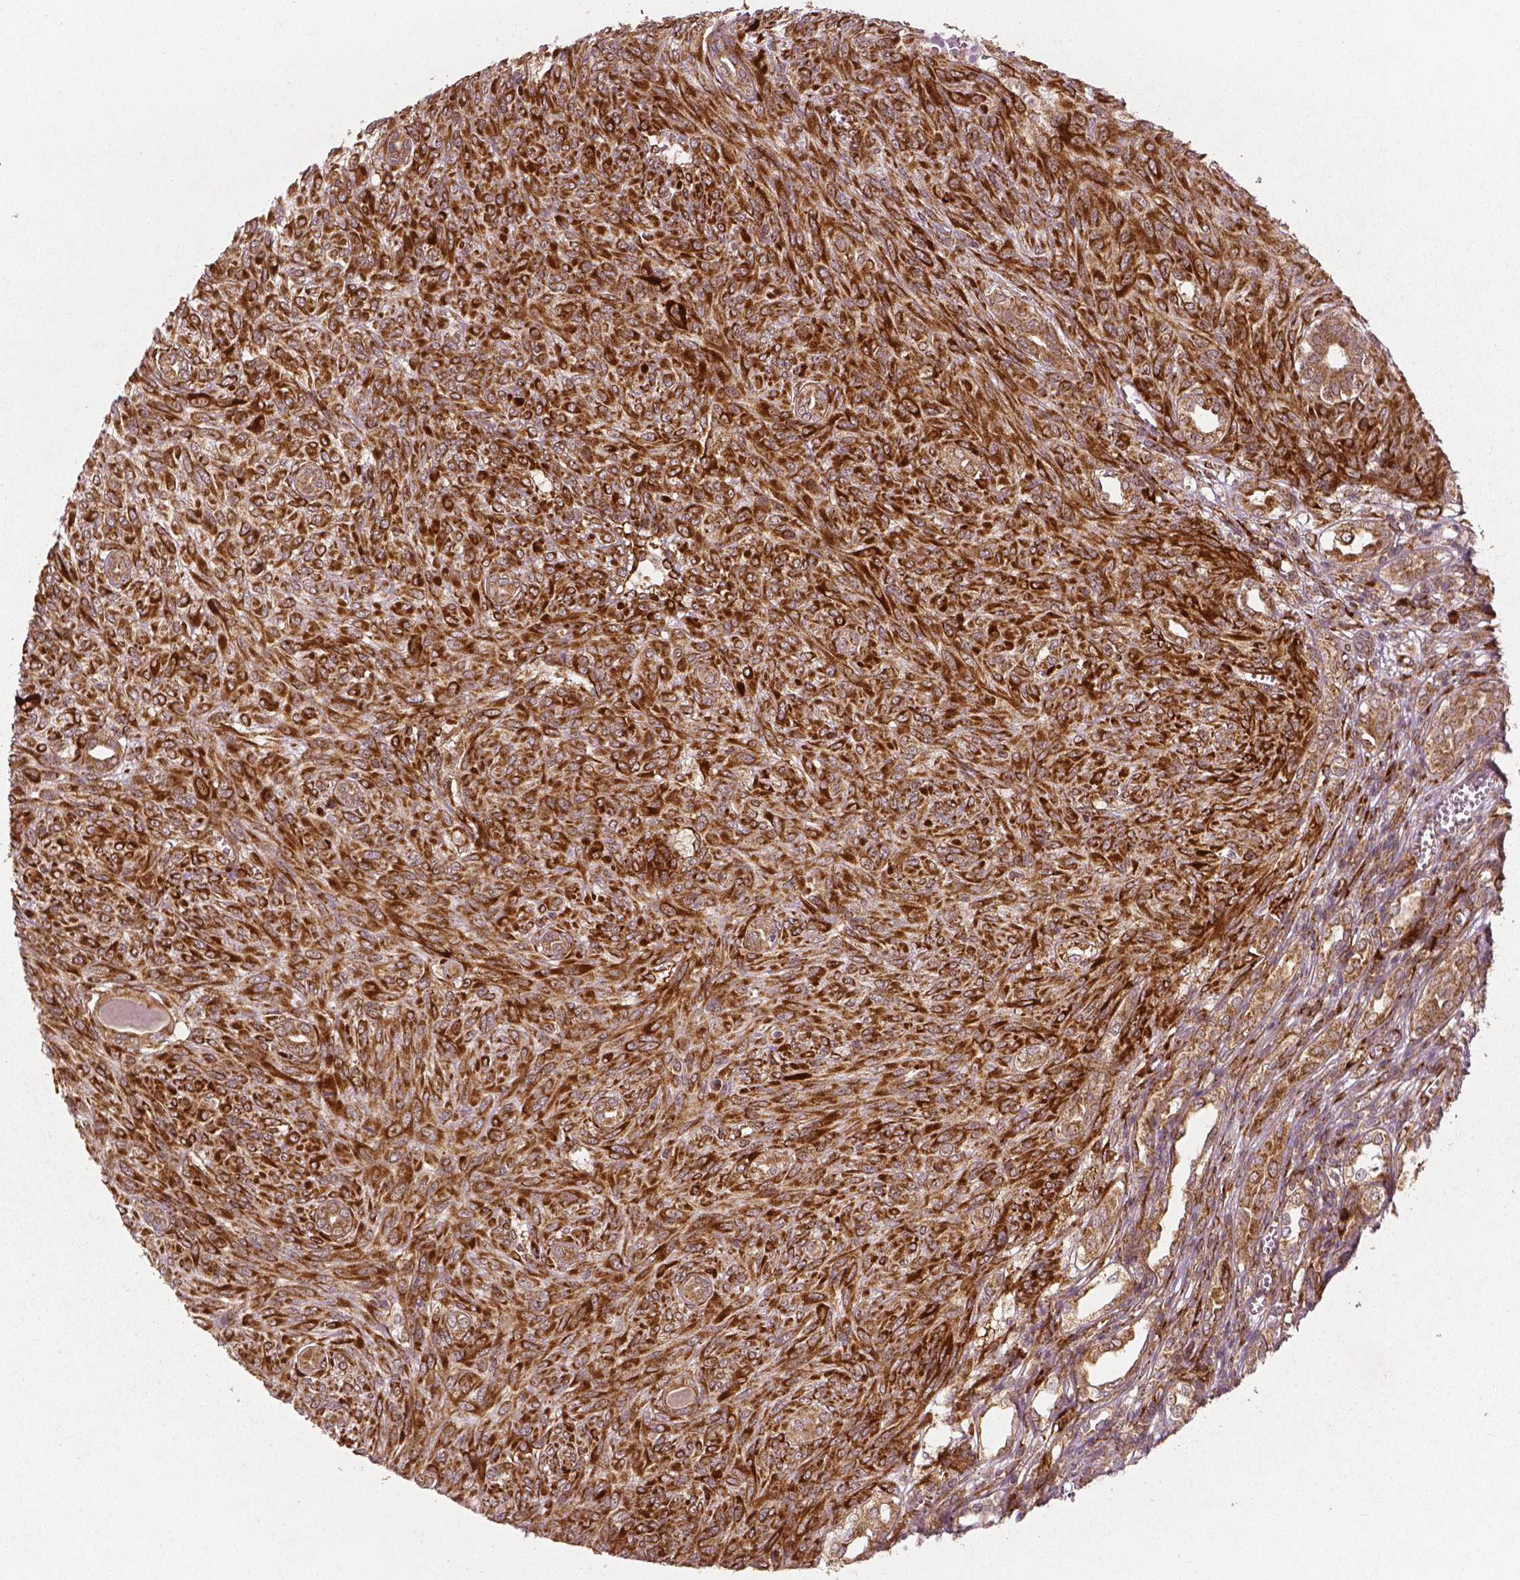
{"staining": {"intensity": "strong", "quantity": ">75%", "location": "cytoplasmic/membranous"}, "tissue": "renal cancer", "cell_type": "Tumor cells", "image_type": "cancer", "snomed": [{"axis": "morphology", "description": "Adenocarcinoma, NOS"}, {"axis": "topography", "description": "Kidney"}], "caption": "The image displays immunohistochemical staining of renal cancer (adenocarcinoma). There is strong cytoplasmic/membranous staining is identified in approximately >75% of tumor cells.", "gene": "PGAM5", "patient": {"sex": "male", "age": 58}}